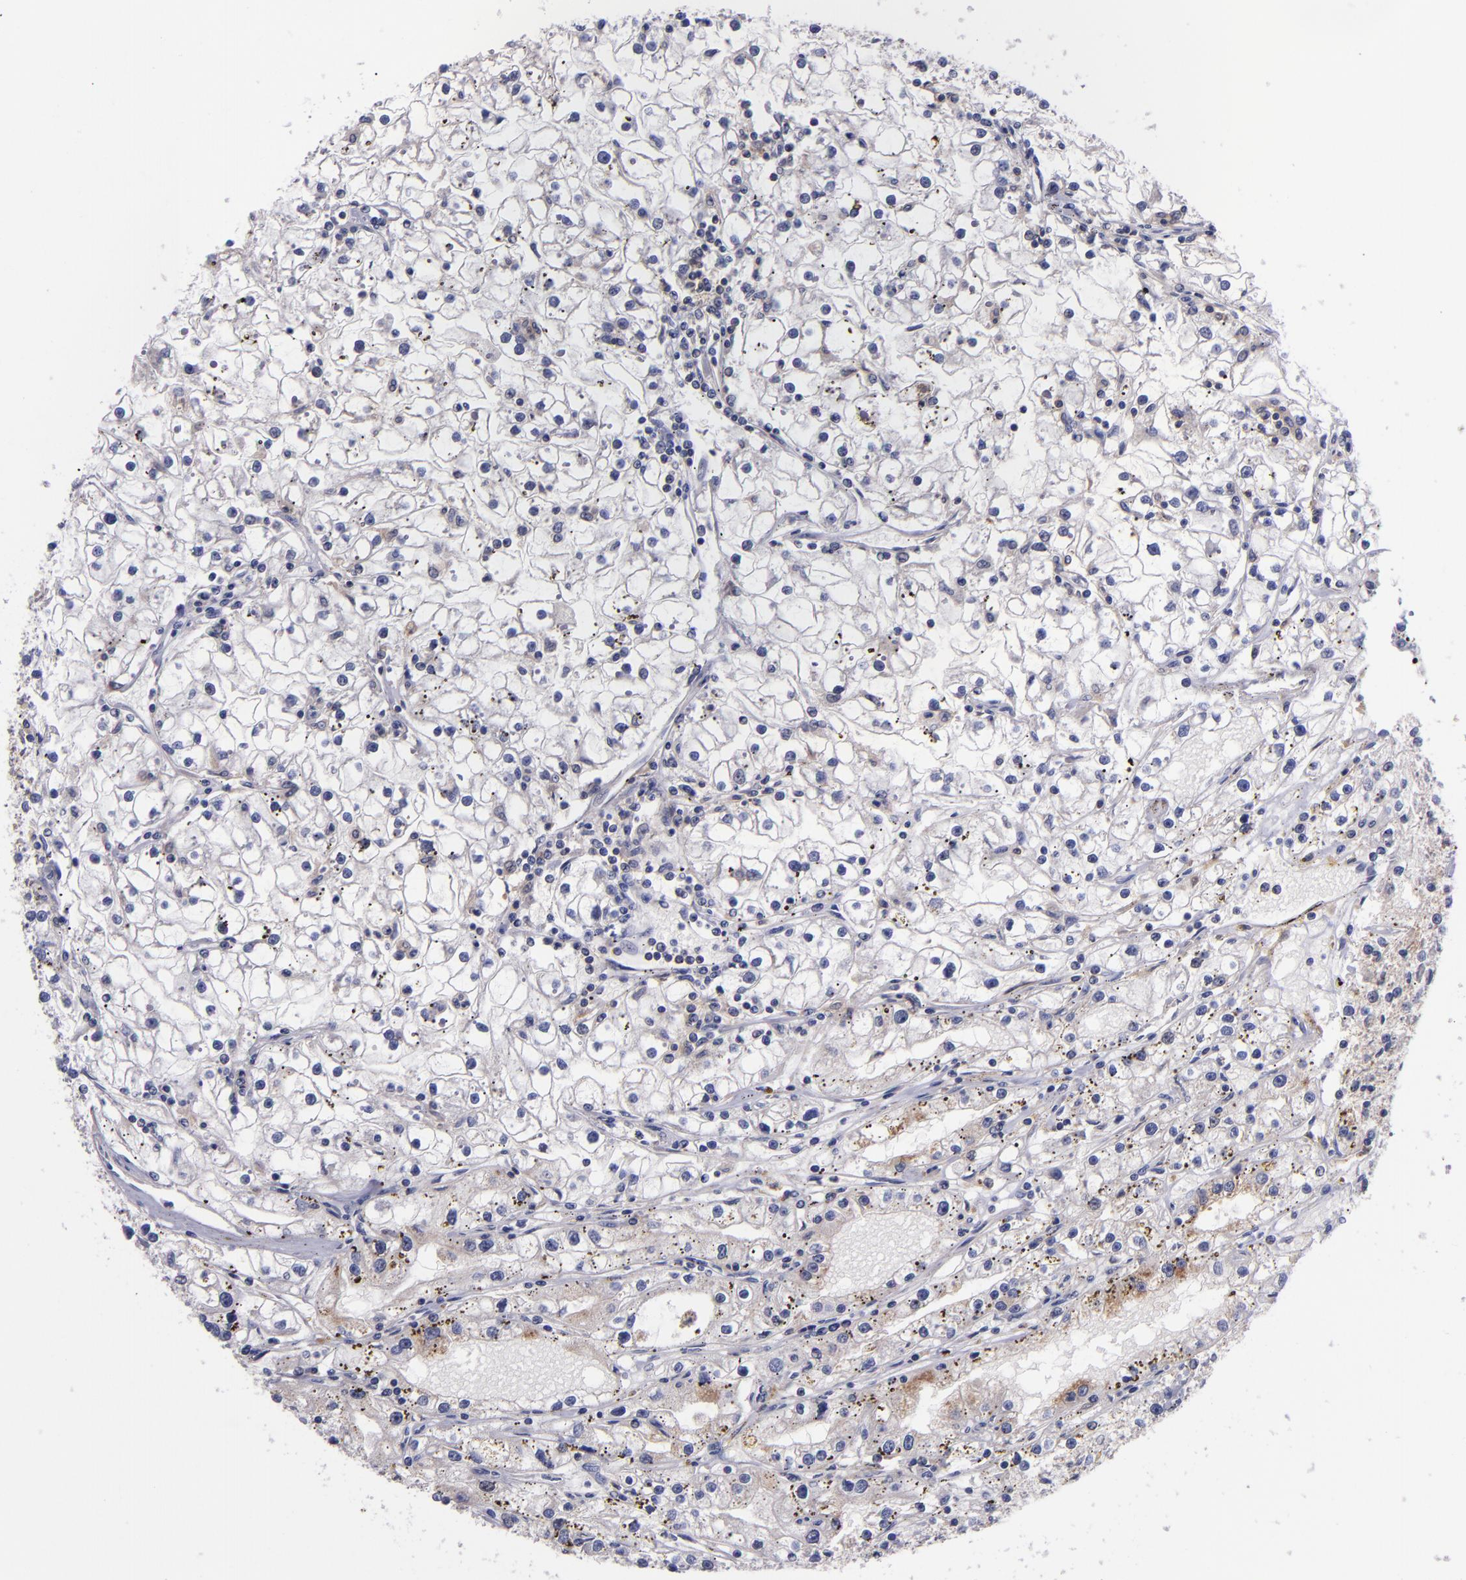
{"staining": {"intensity": "weak", "quantity": "<25%", "location": "cytoplasmic/membranous"}, "tissue": "renal cancer", "cell_type": "Tumor cells", "image_type": "cancer", "snomed": [{"axis": "morphology", "description": "Adenocarcinoma, NOS"}, {"axis": "topography", "description": "Kidney"}], "caption": "This is an immunohistochemistry micrograph of renal cancer. There is no expression in tumor cells.", "gene": "RBP4", "patient": {"sex": "male", "age": 56}}